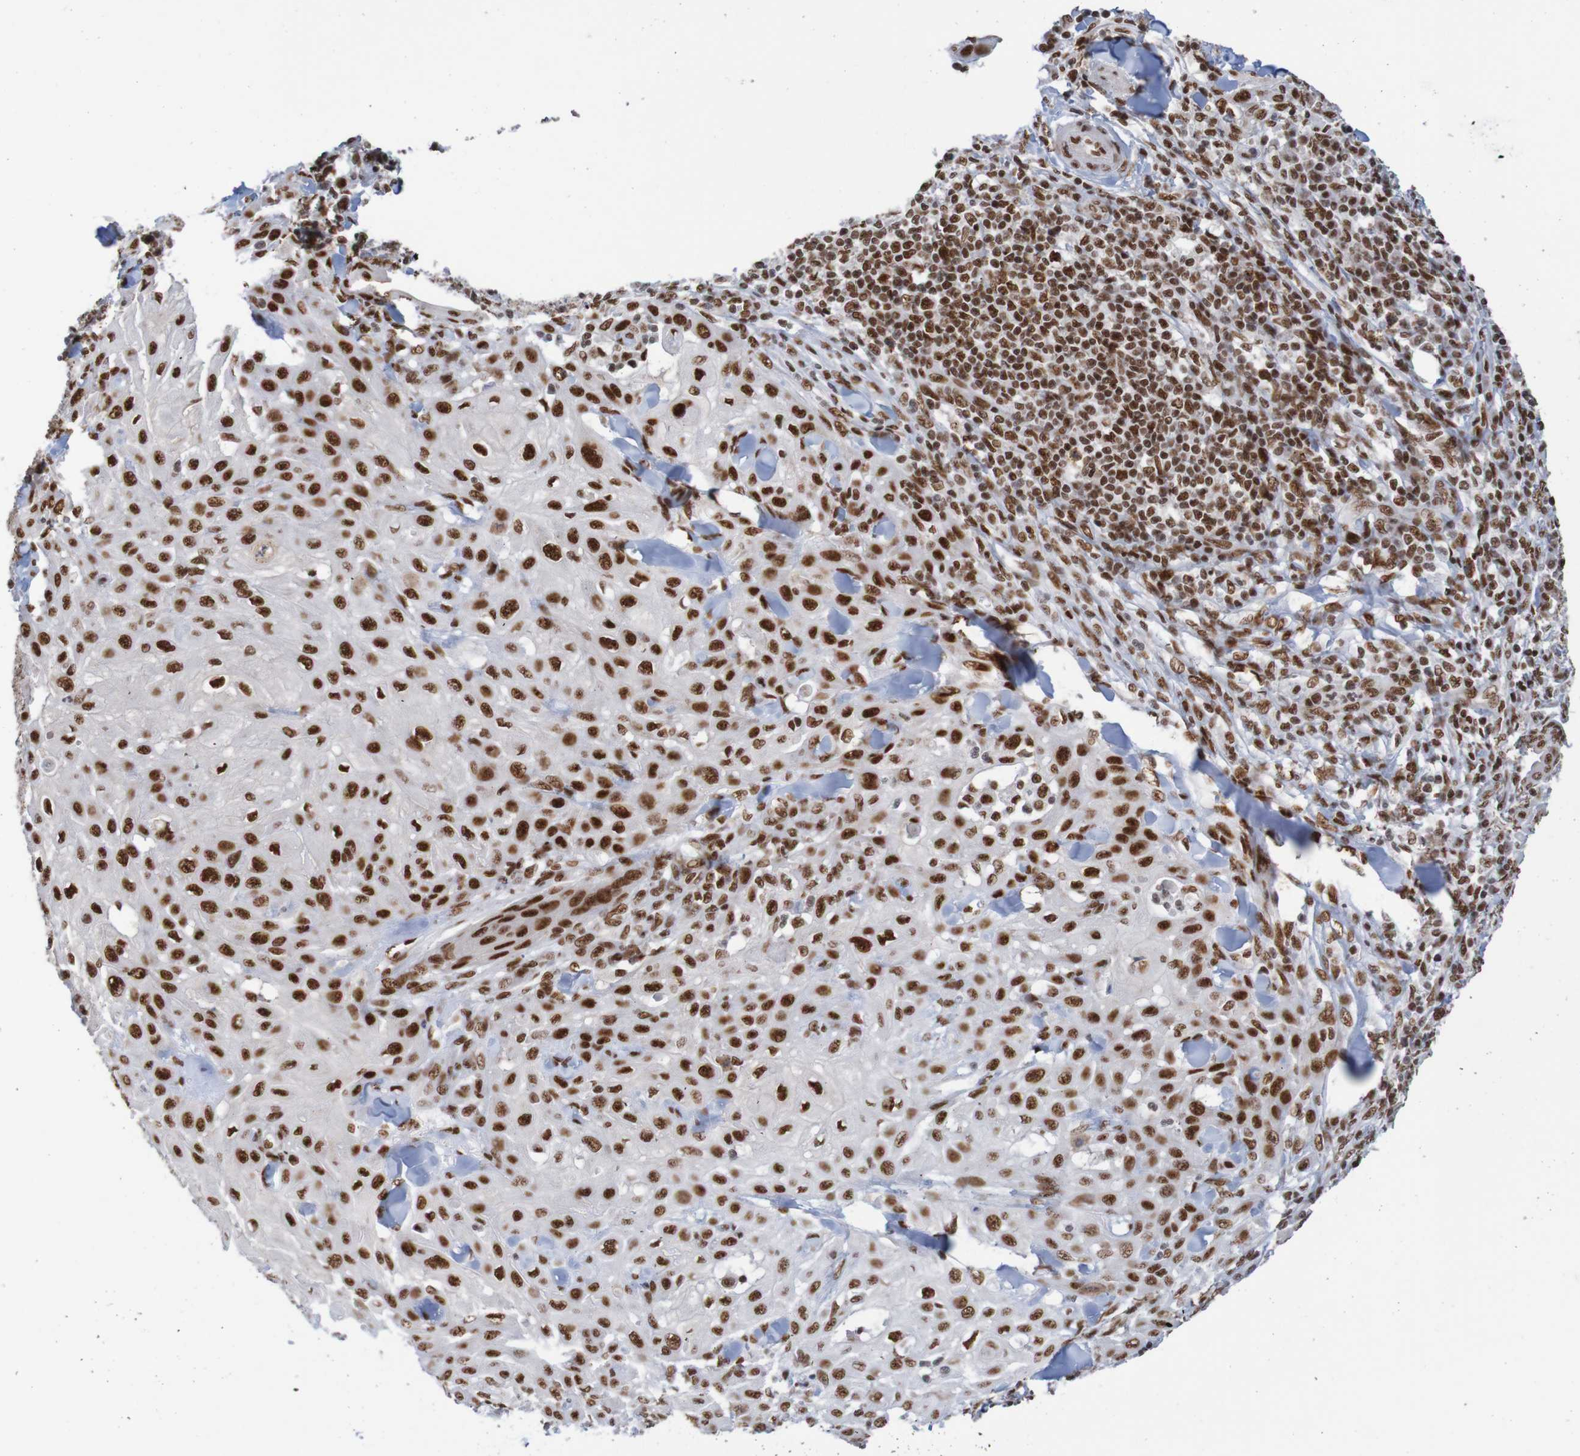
{"staining": {"intensity": "strong", "quantity": ">75%", "location": "nuclear"}, "tissue": "skin cancer", "cell_type": "Tumor cells", "image_type": "cancer", "snomed": [{"axis": "morphology", "description": "Squamous cell carcinoma, NOS"}, {"axis": "topography", "description": "Skin"}], "caption": "A high amount of strong nuclear staining is identified in approximately >75% of tumor cells in skin cancer tissue.", "gene": "THRAP3", "patient": {"sex": "male", "age": 24}}